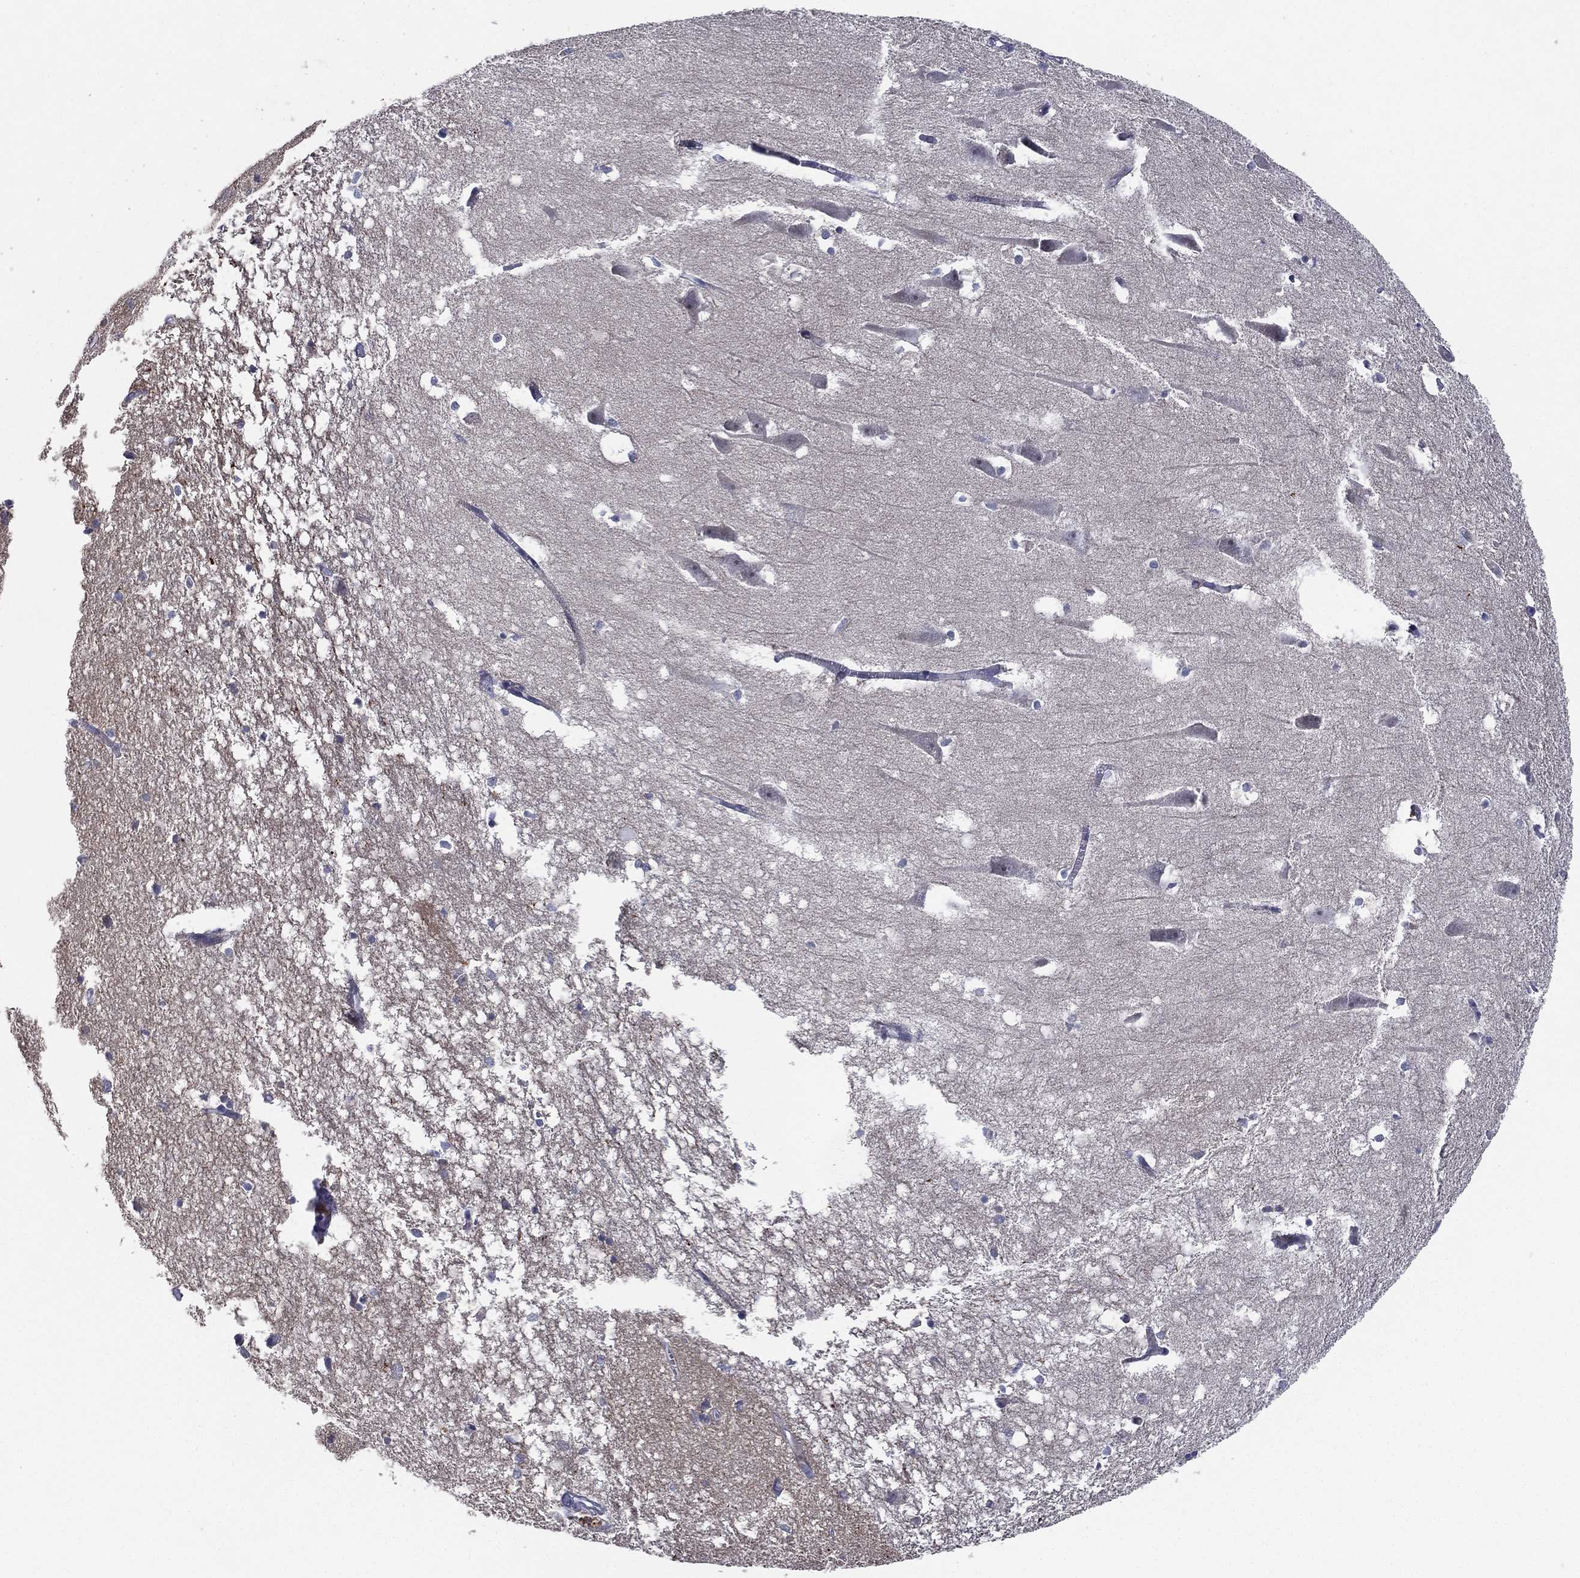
{"staining": {"intensity": "negative", "quantity": "none", "location": "none"}, "tissue": "hippocampus", "cell_type": "Glial cells", "image_type": "normal", "snomed": [{"axis": "morphology", "description": "Normal tissue, NOS"}, {"axis": "topography", "description": "Lateral ventricle wall"}, {"axis": "topography", "description": "Hippocampus"}], "caption": "The IHC micrograph has no significant positivity in glial cells of hippocampus.", "gene": "KAT14", "patient": {"sex": "female", "age": 63}}